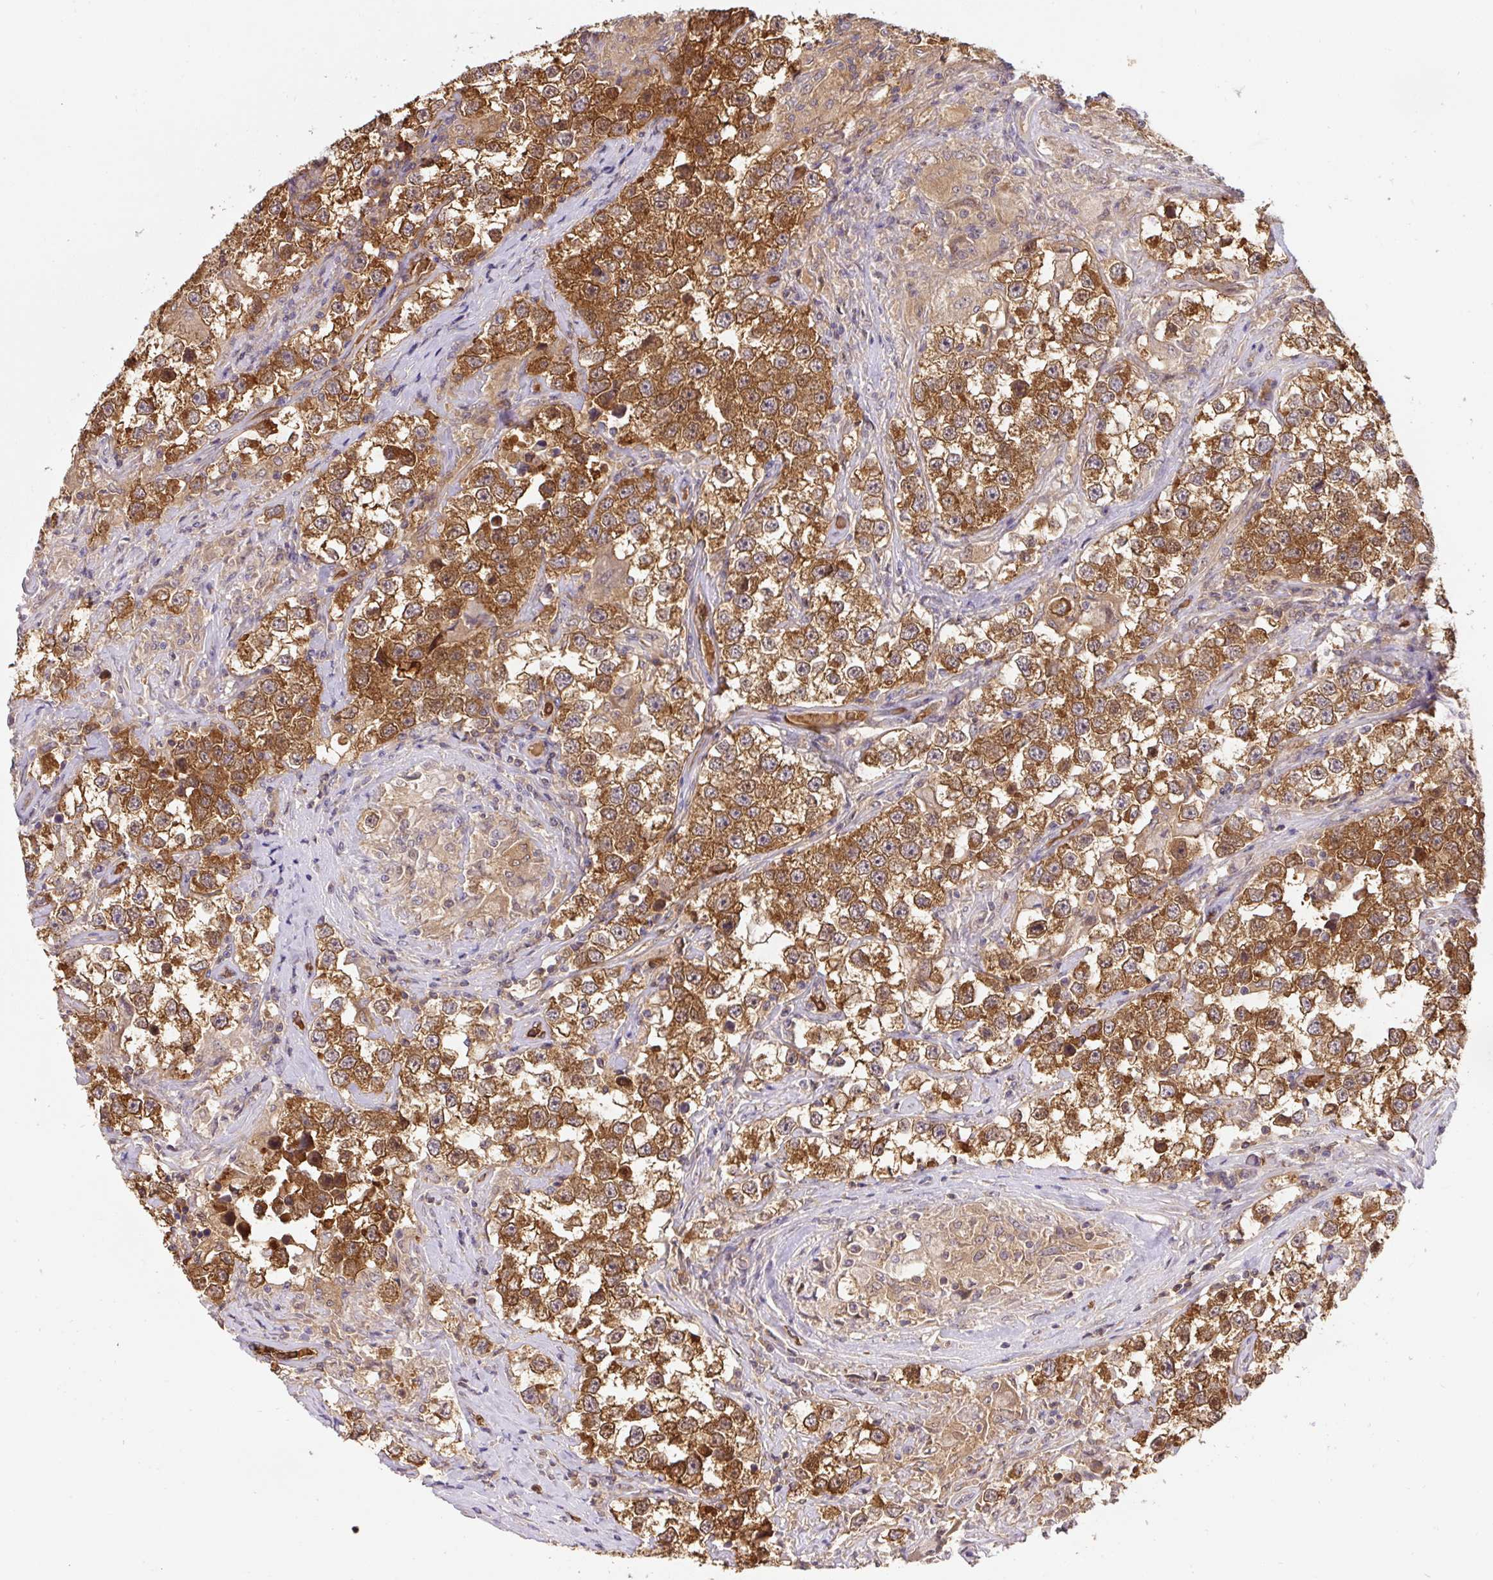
{"staining": {"intensity": "strong", "quantity": ">75%", "location": "cytoplasmic/membranous"}, "tissue": "testis cancer", "cell_type": "Tumor cells", "image_type": "cancer", "snomed": [{"axis": "morphology", "description": "Seminoma, NOS"}, {"axis": "topography", "description": "Testis"}], "caption": "Immunohistochemistry (IHC) image of neoplastic tissue: human testis seminoma stained using immunohistochemistry (IHC) shows high levels of strong protein expression localized specifically in the cytoplasmic/membranous of tumor cells, appearing as a cytoplasmic/membranous brown color.", "gene": "ST13", "patient": {"sex": "male", "age": 46}}